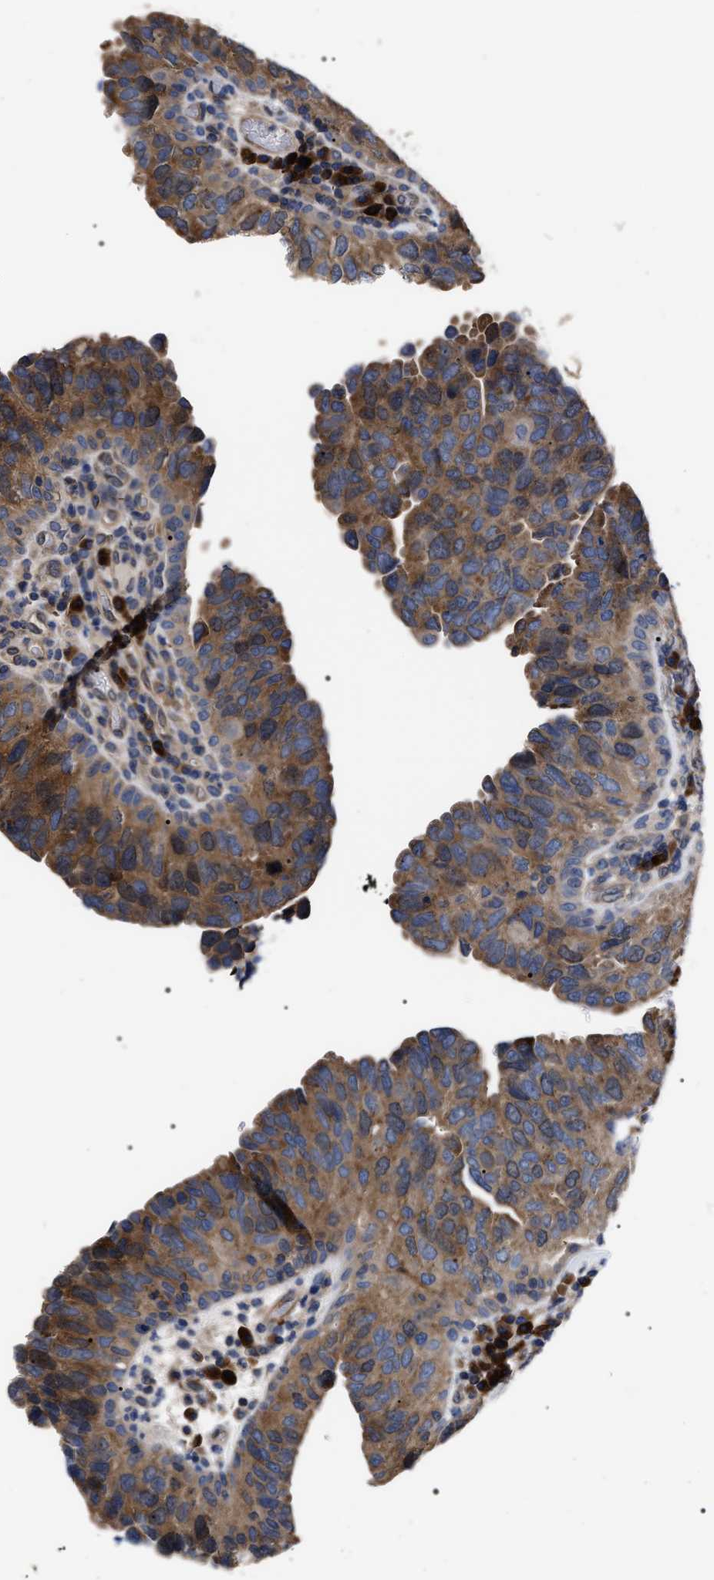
{"staining": {"intensity": "moderate", "quantity": ">75%", "location": "cytoplasmic/membranous,nuclear"}, "tissue": "urothelial cancer", "cell_type": "Tumor cells", "image_type": "cancer", "snomed": [{"axis": "morphology", "description": "Urothelial carcinoma, High grade"}, {"axis": "topography", "description": "Urinary bladder"}], "caption": "The immunohistochemical stain highlights moderate cytoplasmic/membranous and nuclear expression in tumor cells of urothelial cancer tissue. The protein of interest is shown in brown color, while the nuclei are stained blue.", "gene": "MIS18A", "patient": {"sex": "female", "age": 82}}